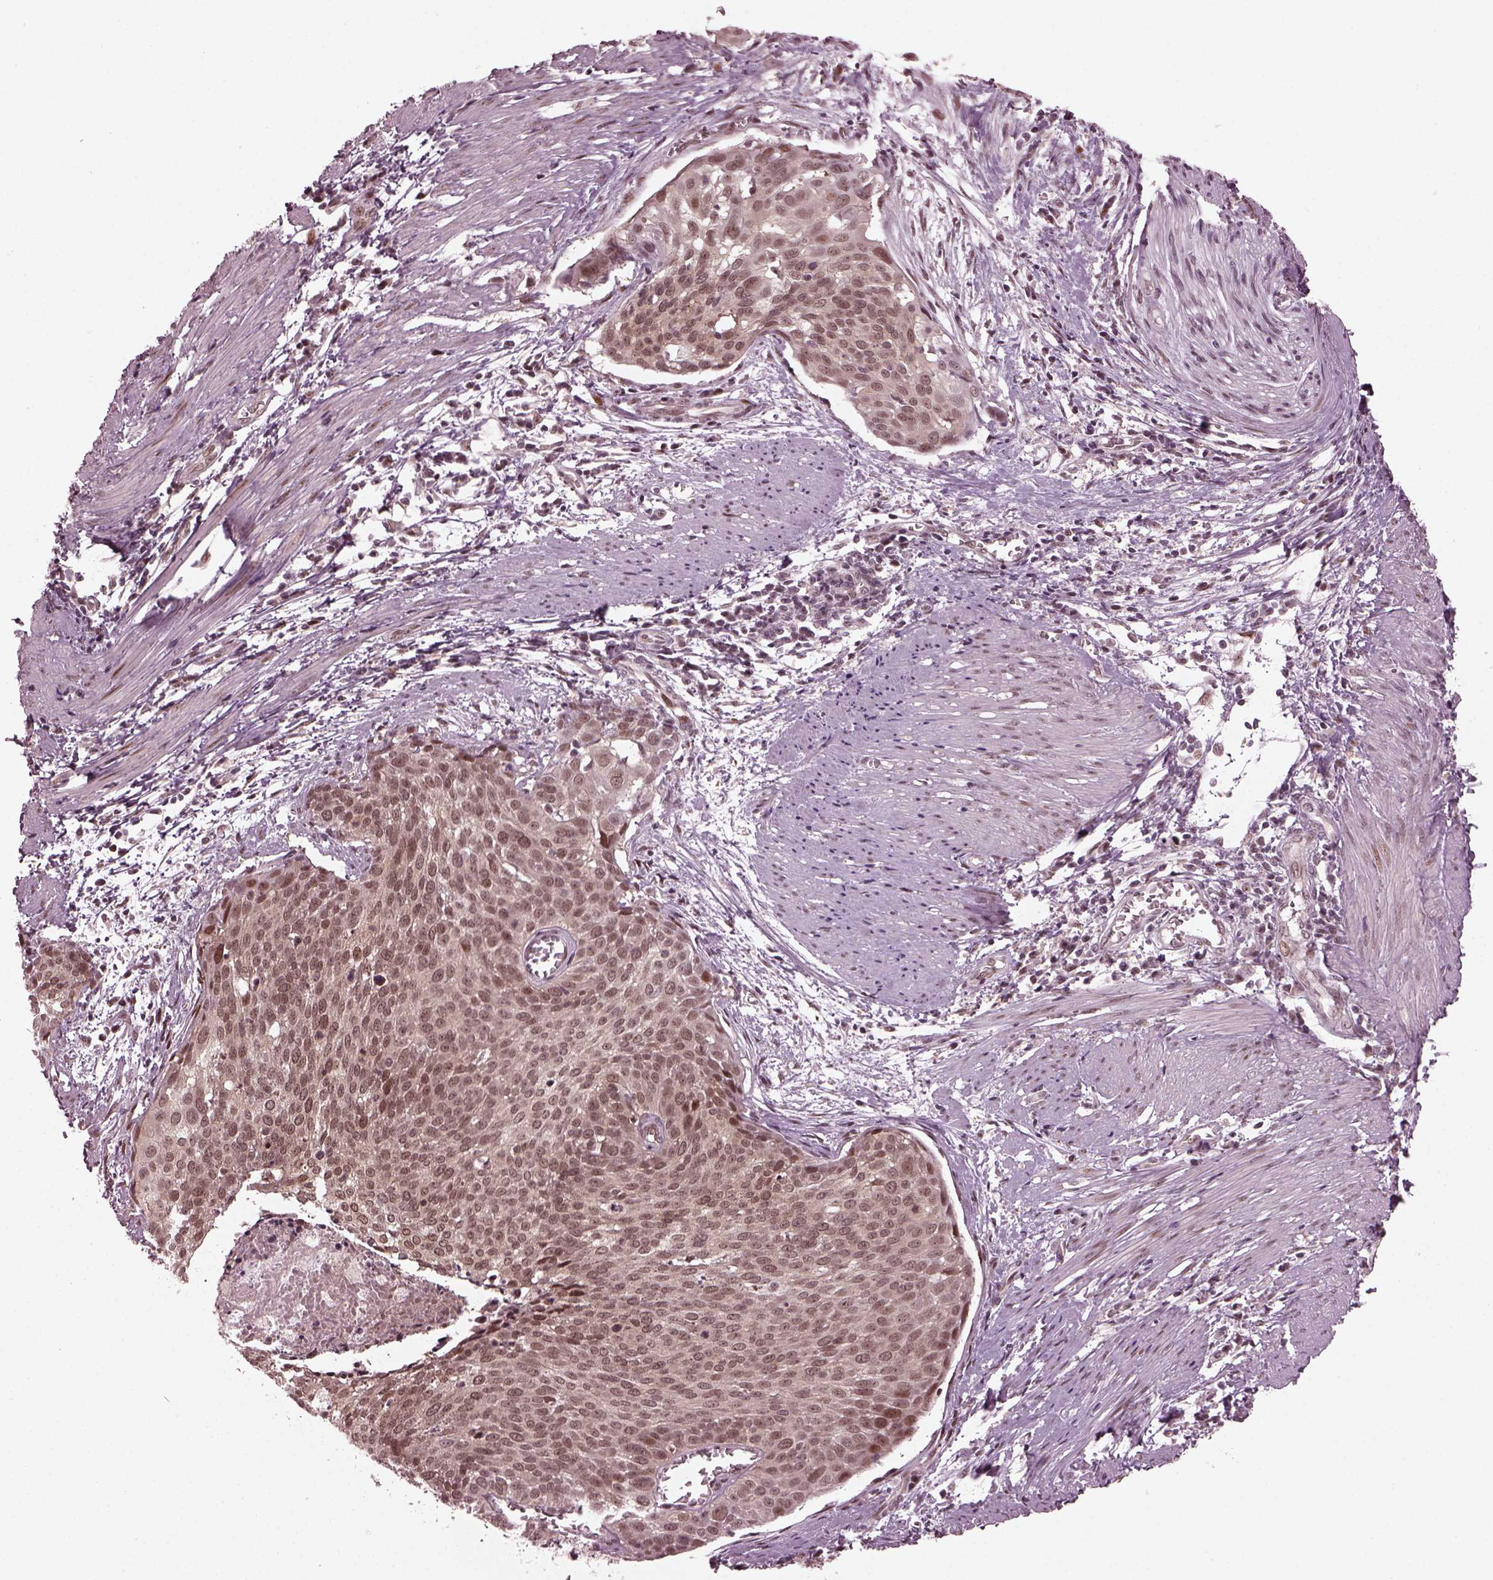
{"staining": {"intensity": "moderate", "quantity": "<25%", "location": "nuclear"}, "tissue": "cervical cancer", "cell_type": "Tumor cells", "image_type": "cancer", "snomed": [{"axis": "morphology", "description": "Squamous cell carcinoma, NOS"}, {"axis": "topography", "description": "Cervix"}], "caption": "High-power microscopy captured an immunohistochemistry (IHC) micrograph of squamous cell carcinoma (cervical), revealing moderate nuclear staining in approximately <25% of tumor cells.", "gene": "TRIB3", "patient": {"sex": "female", "age": 39}}